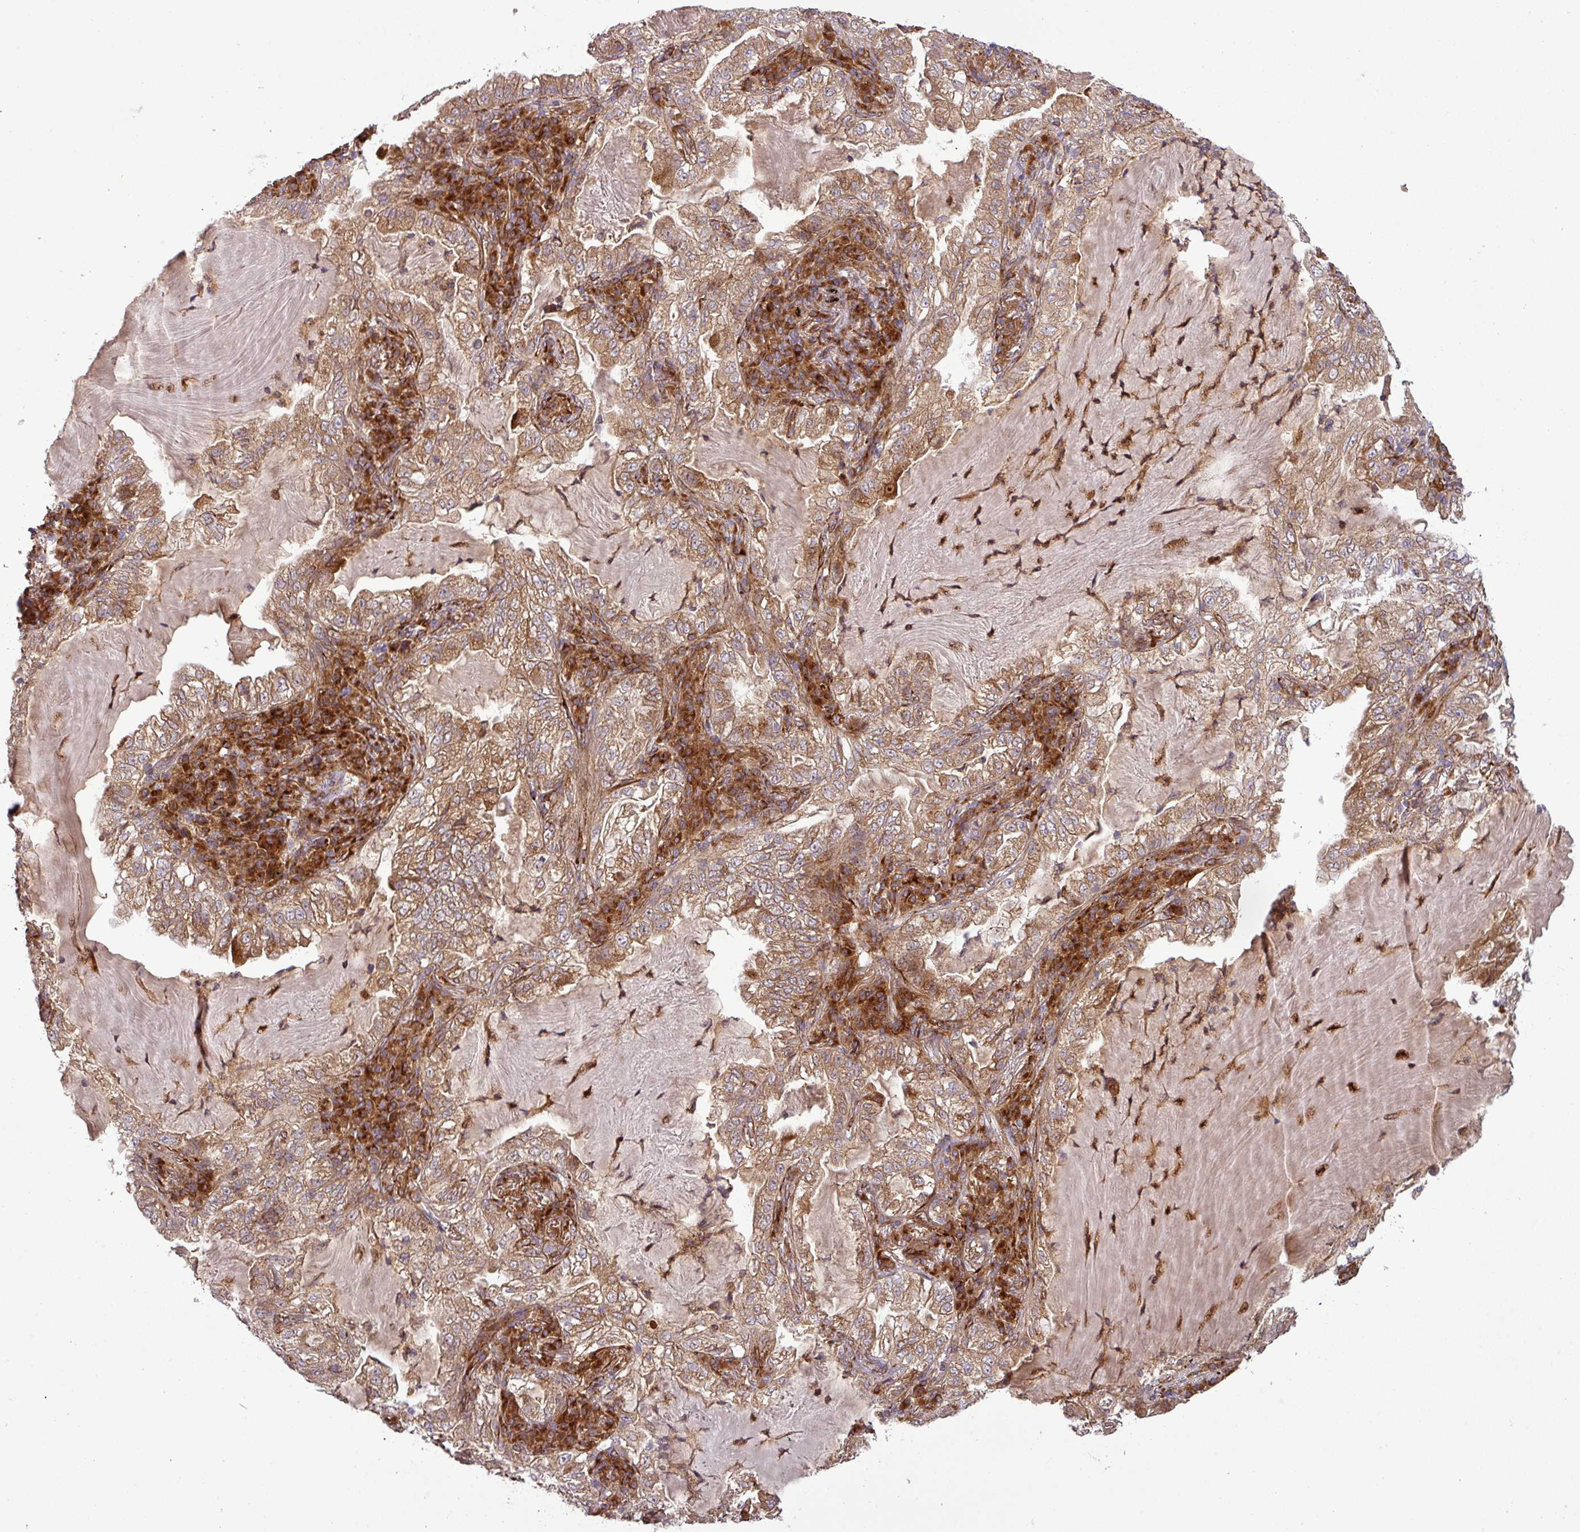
{"staining": {"intensity": "moderate", "quantity": ">75%", "location": "cytoplasmic/membranous"}, "tissue": "lung cancer", "cell_type": "Tumor cells", "image_type": "cancer", "snomed": [{"axis": "morphology", "description": "Adenocarcinoma, NOS"}, {"axis": "topography", "description": "Lung"}], "caption": "Immunohistochemical staining of lung cancer exhibits moderate cytoplasmic/membranous protein expression in approximately >75% of tumor cells.", "gene": "ART1", "patient": {"sex": "female", "age": 73}}